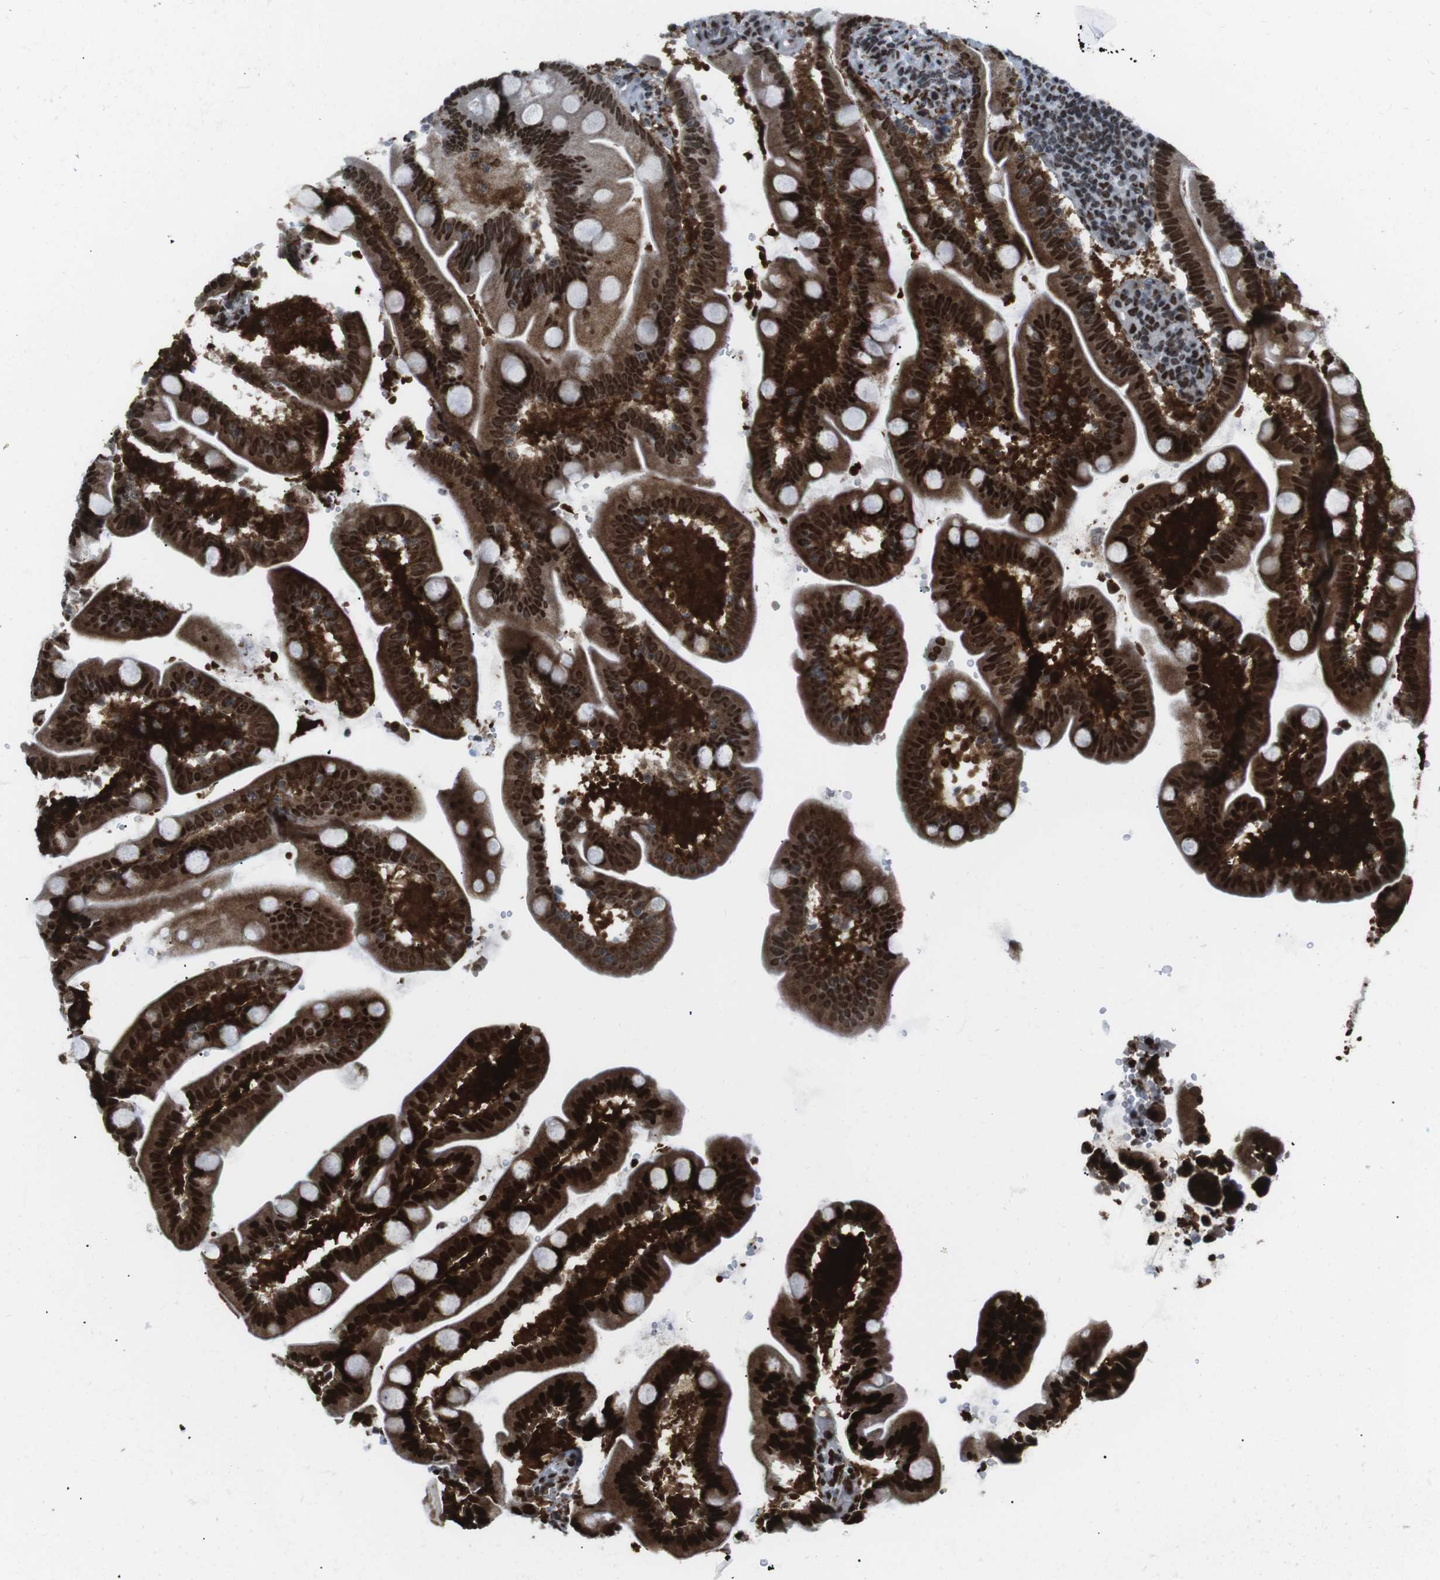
{"staining": {"intensity": "strong", "quantity": ">75%", "location": "cytoplasmic/membranous,nuclear"}, "tissue": "duodenum", "cell_type": "Glandular cells", "image_type": "normal", "snomed": [{"axis": "morphology", "description": "Normal tissue, NOS"}, {"axis": "topography", "description": "Duodenum"}], "caption": "Protein expression analysis of unremarkable duodenum reveals strong cytoplasmic/membranous,nuclear positivity in approximately >75% of glandular cells.", "gene": "ARID1A", "patient": {"sex": "male", "age": 54}}